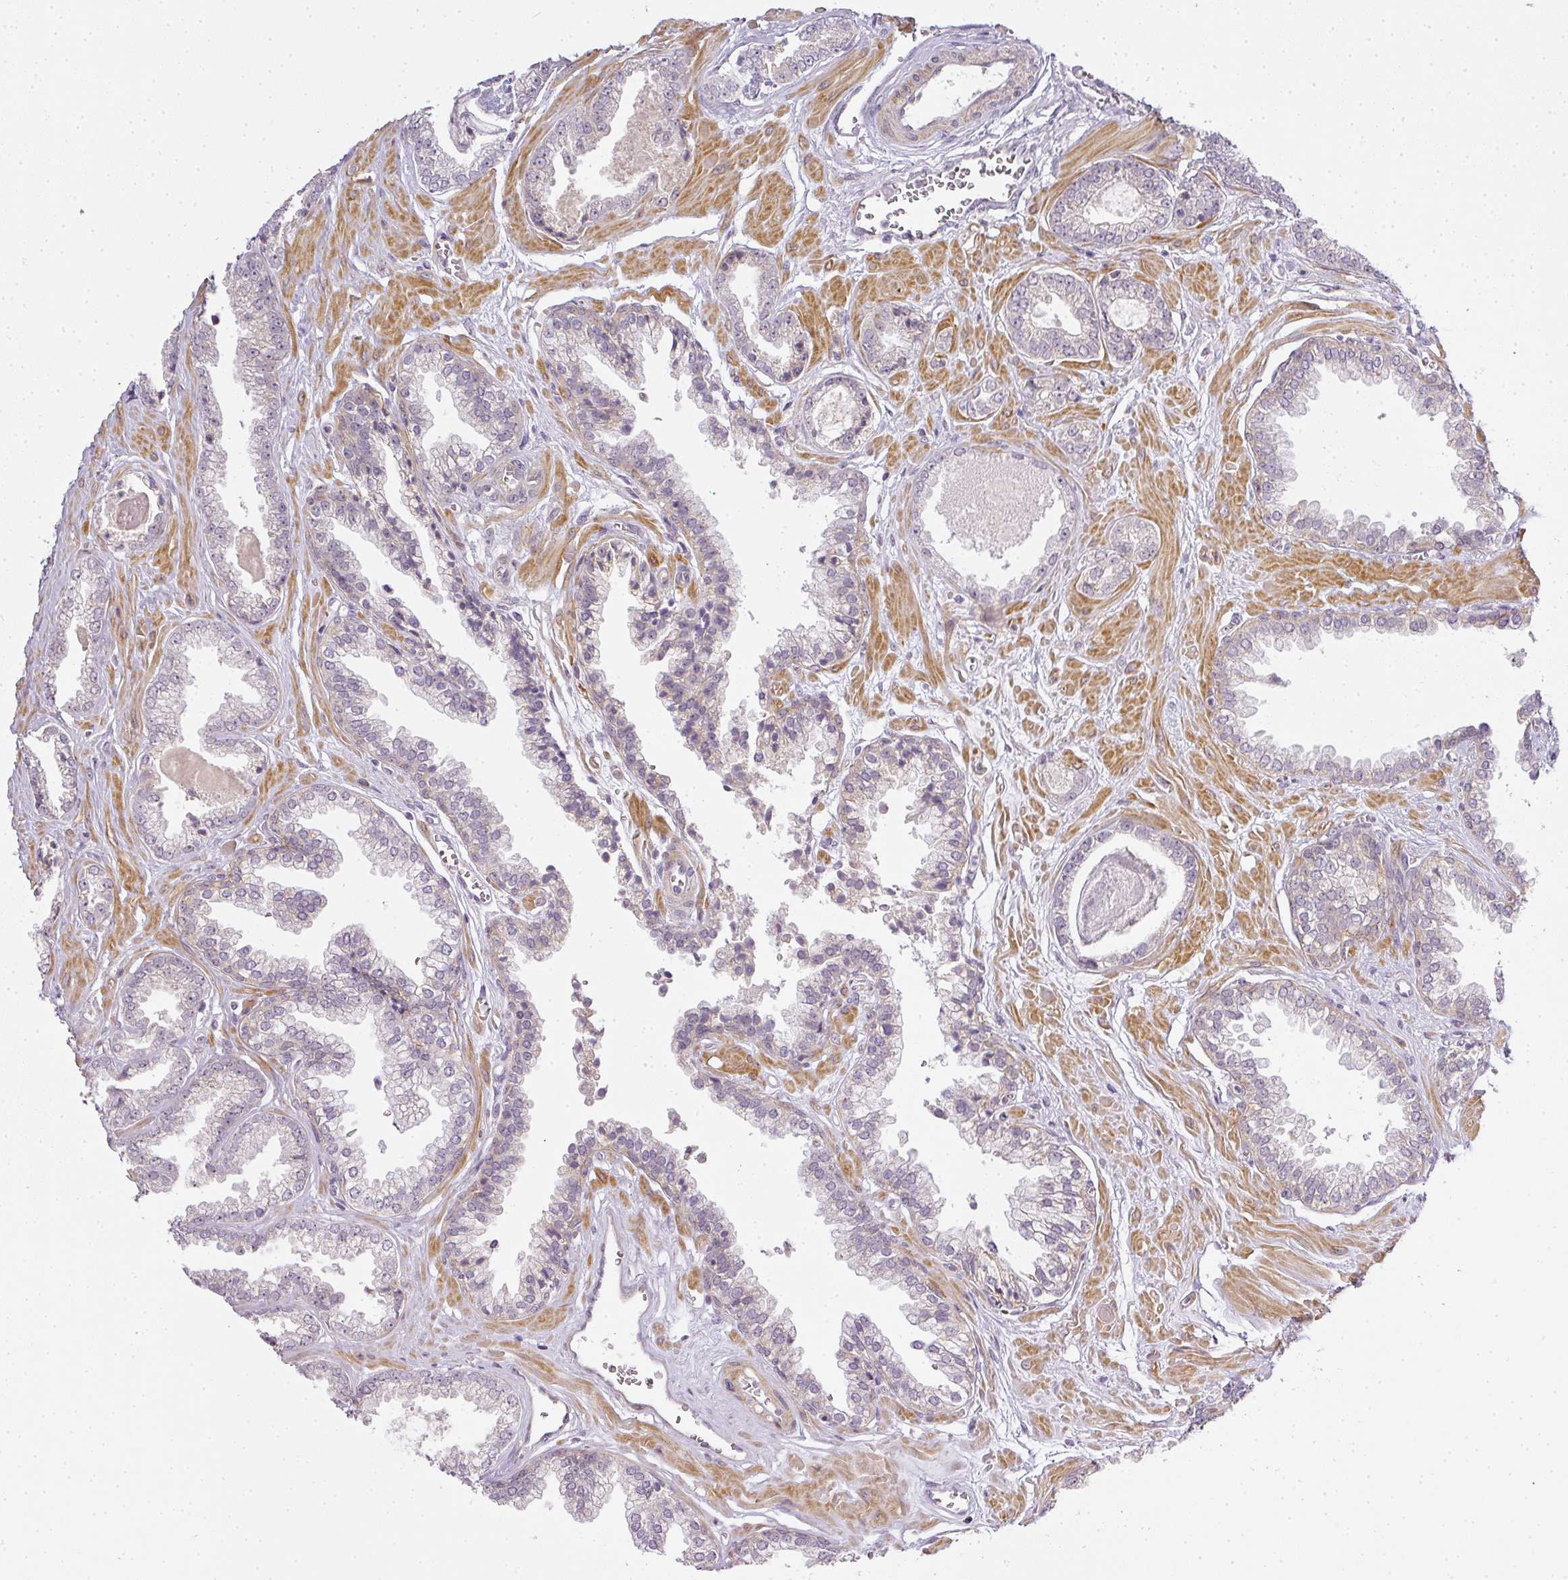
{"staining": {"intensity": "negative", "quantity": "none", "location": "none"}, "tissue": "prostate cancer", "cell_type": "Tumor cells", "image_type": "cancer", "snomed": [{"axis": "morphology", "description": "Adenocarcinoma, Low grade"}, {"axis": "topography", "description": "Prostate"}], "caption": "The immunohistochemistry histopathology image has no significant staining in tumor cells of adenocarcinoma (low-grade) (prostate) tissue. Brightfield microscopy of IHC stained with DAB (3,3'-diaminobenzidine) (brown) and hematoxylin (blue), captured at high magnification.", "gene": "MED19", "patient": {"sex": "male", "age": 60}}